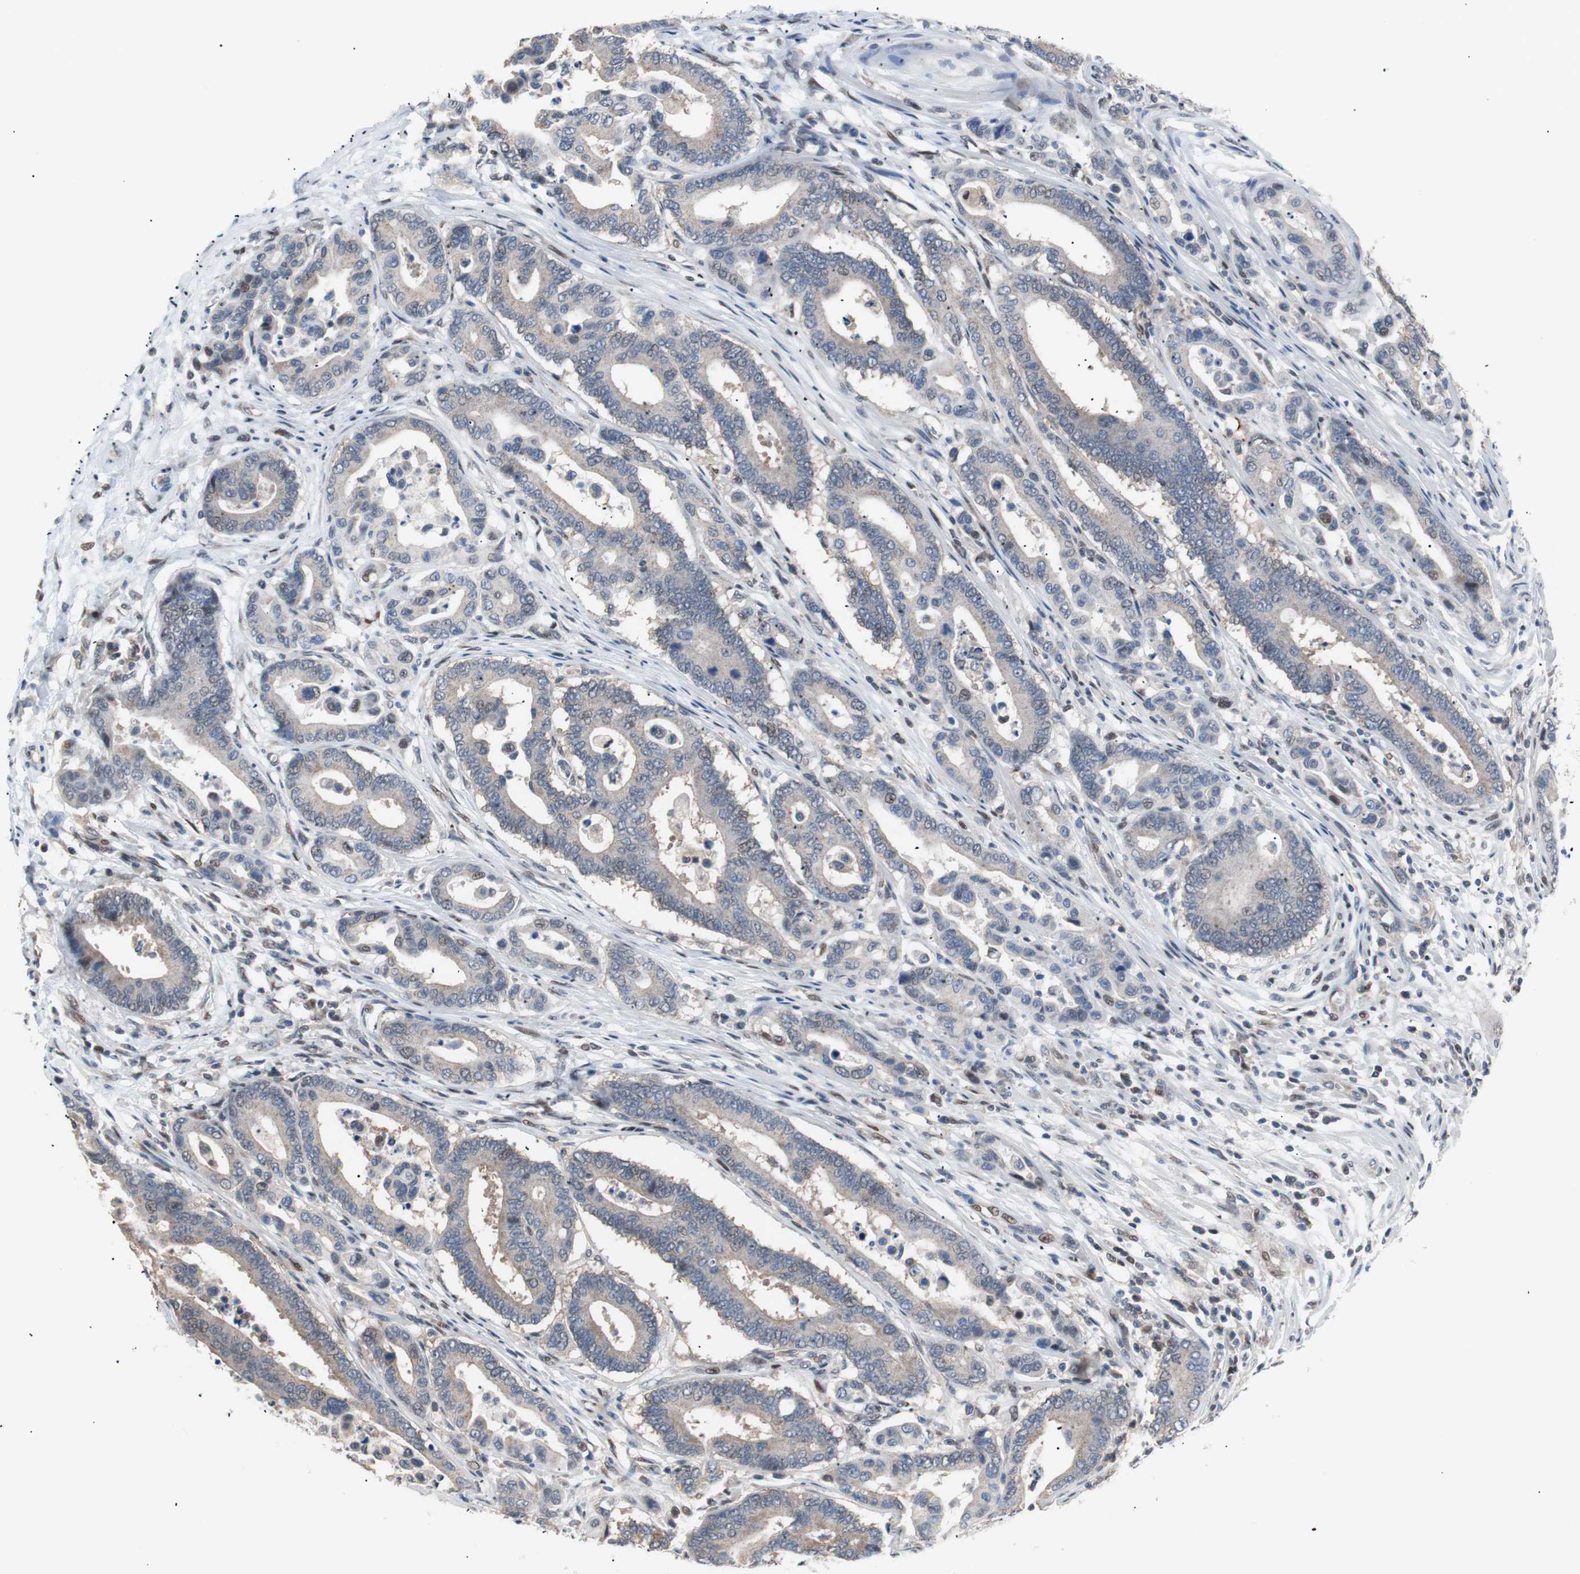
{"staining": {"intensity": "negative", "quantity": "none", "location": "none"}, "tissue": "colorectal cancer", "cell_type": "Tumor cells", "image_type": "cancer", "snomed": [{"axis": "morphology", "description": "Normal tissue, NOS"}, {"axis": "morphology", "description": "Adenocarcinoma, NOS"}, {"axis": "topography", "description": "Colon"}], "caption": "Immunohistochemistry image of human colorectal adenocarcinoma stained for a protein (brown), which exhibits no staining in tumor cells.", "gene": "POLH", "patient": {"sex": "male", "age": 82}}